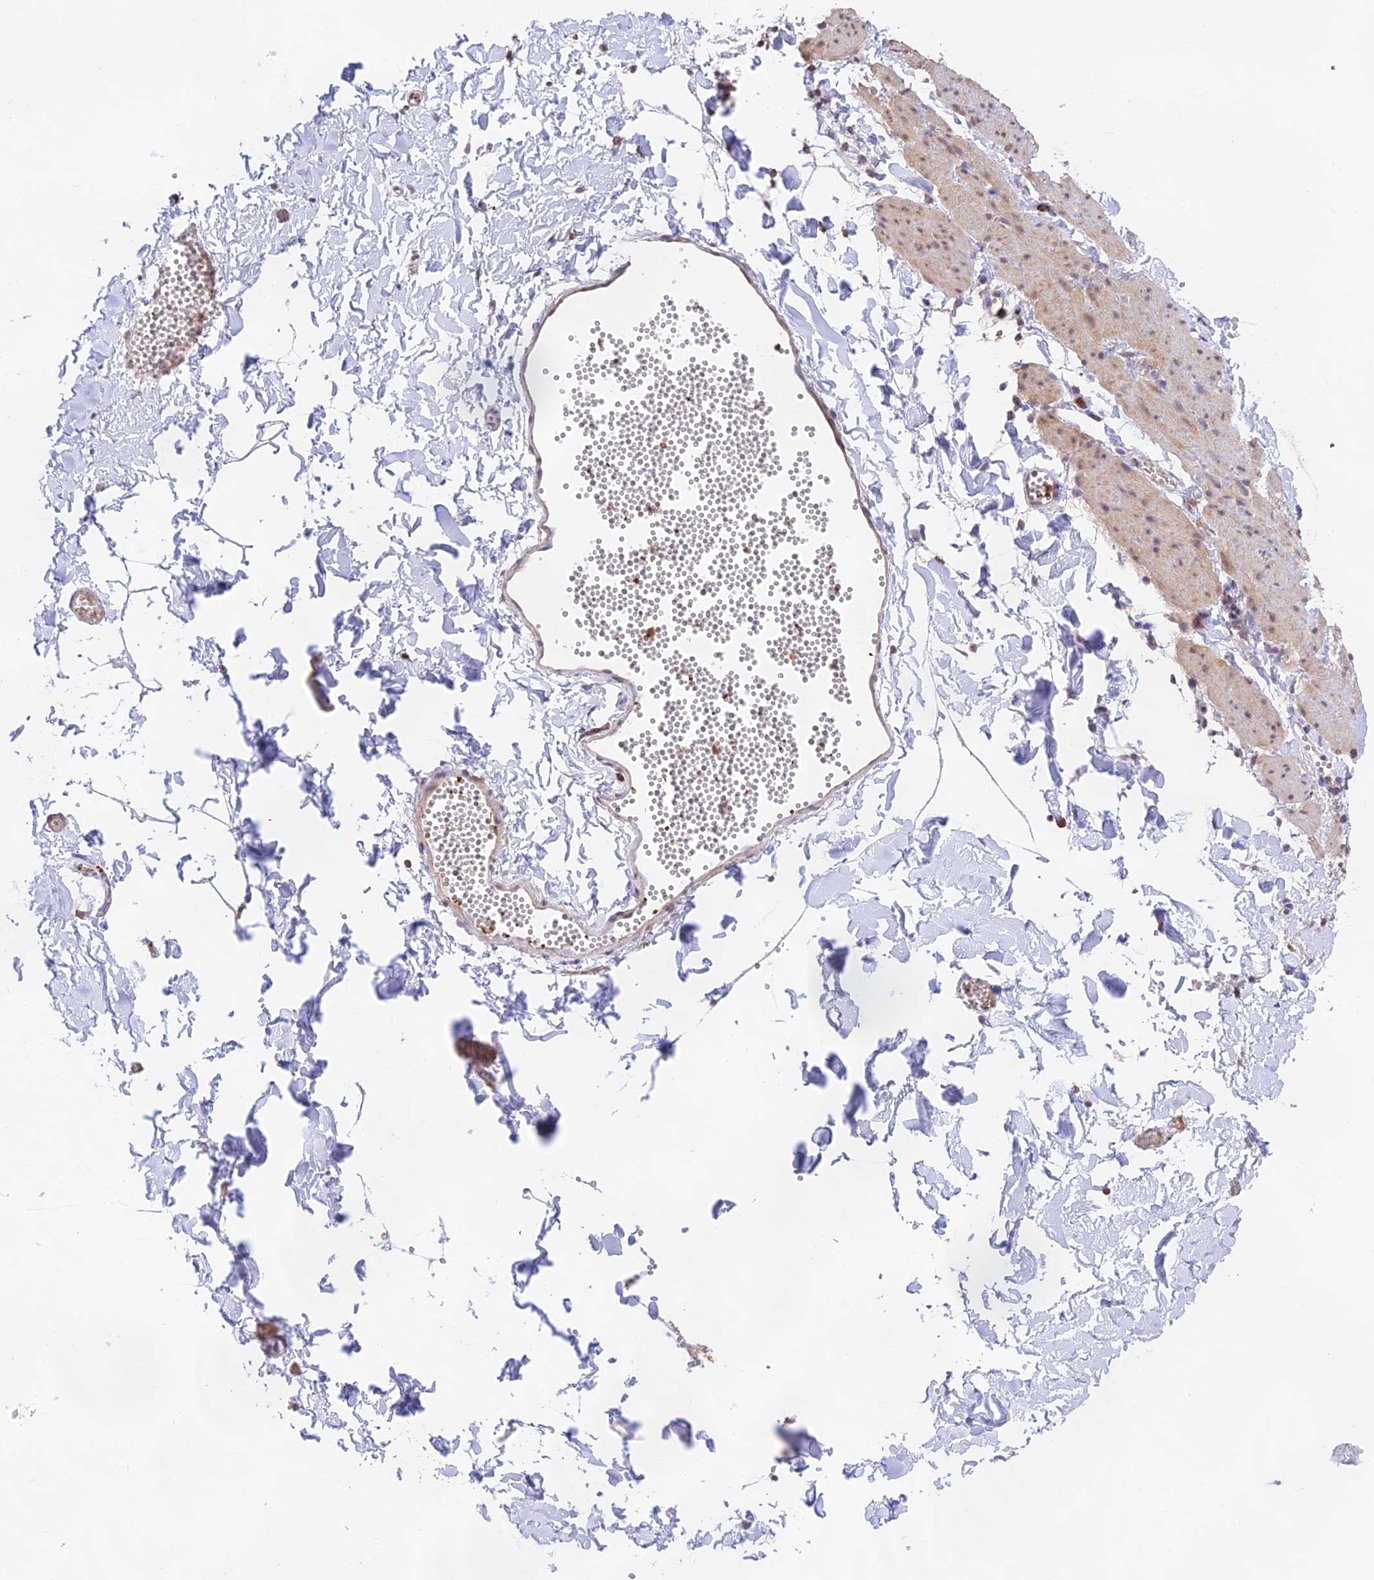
{"staining": {"intensity": "negative", "quantity": "none", "location": "none"}, "tissue": "adipose tissue", "cell_type": "Adipocytes", "image_type": "normal", "snomed": [{"axis": "morphology", "description": "Normal tissue, NOS"}, {"axis": "topography", "description": "Gallbladder"}, {"axis": "topography", "description": "Peripheral nerve tissue"}], "caption": "Adipocytes show no significant protein expression in normal adipose tissue. (Brightfield microscopy of DAB immunohistochemistry (IHC) at high magnification).", "gene": "DENND1C", "patient": {"sex": "male", "age": 38}}